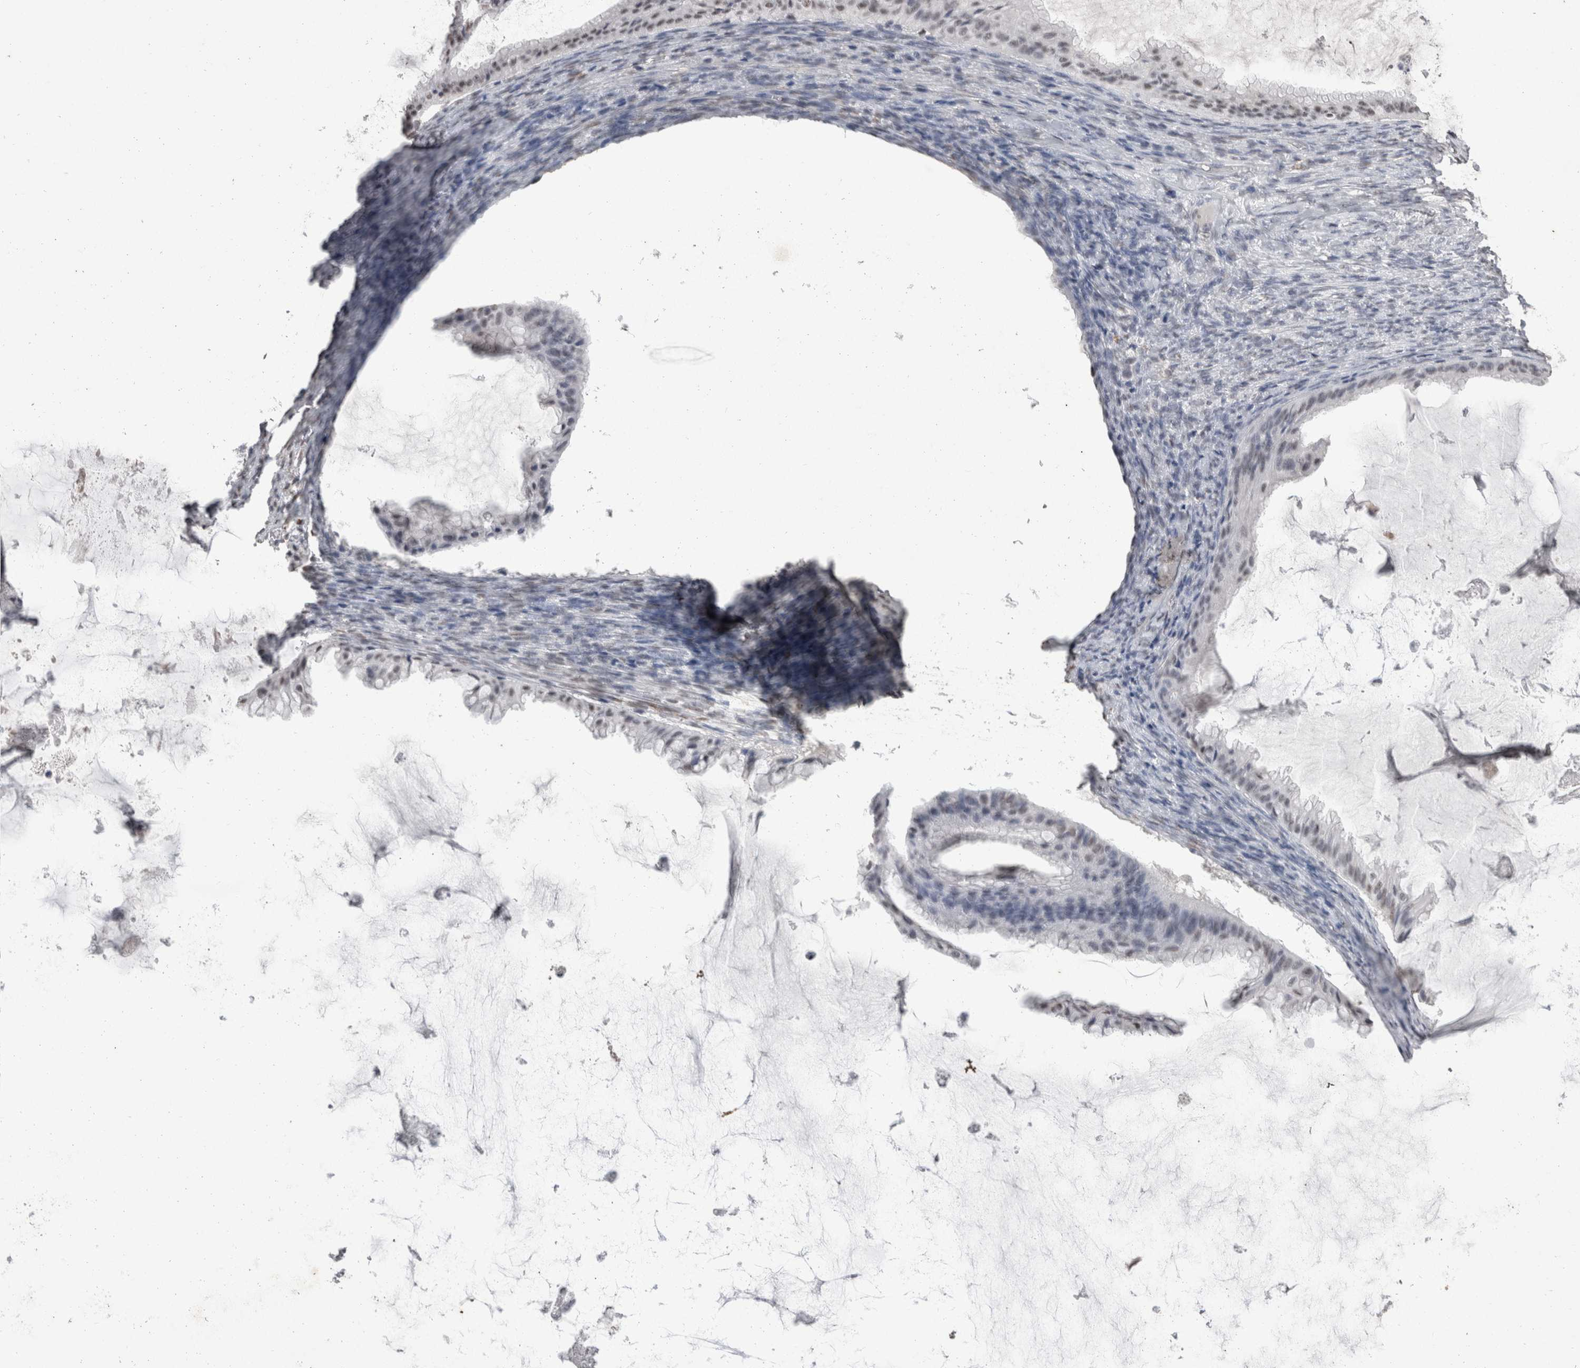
{"staining": {"intensity": "weak", "quantity": "<25%", "location": "nuclear"}, "tissue": "ovarian cancer", "cell_type": "Tumor cells", "image_type": "cancer", "snomed": [{"axis": "morphology", "description": "Cystadenocarcinoma, mucinous, NOS"}, {"axis": "topography", "description": "Ovary"}], "caption": "A histopathology image of ovarian cancer (mucinous cystadenocarcinoma) stained for a protein displays no brown staining in tumor cells.", "gene": "DDX17", "patient": {"sex": "female", "age": 61}}